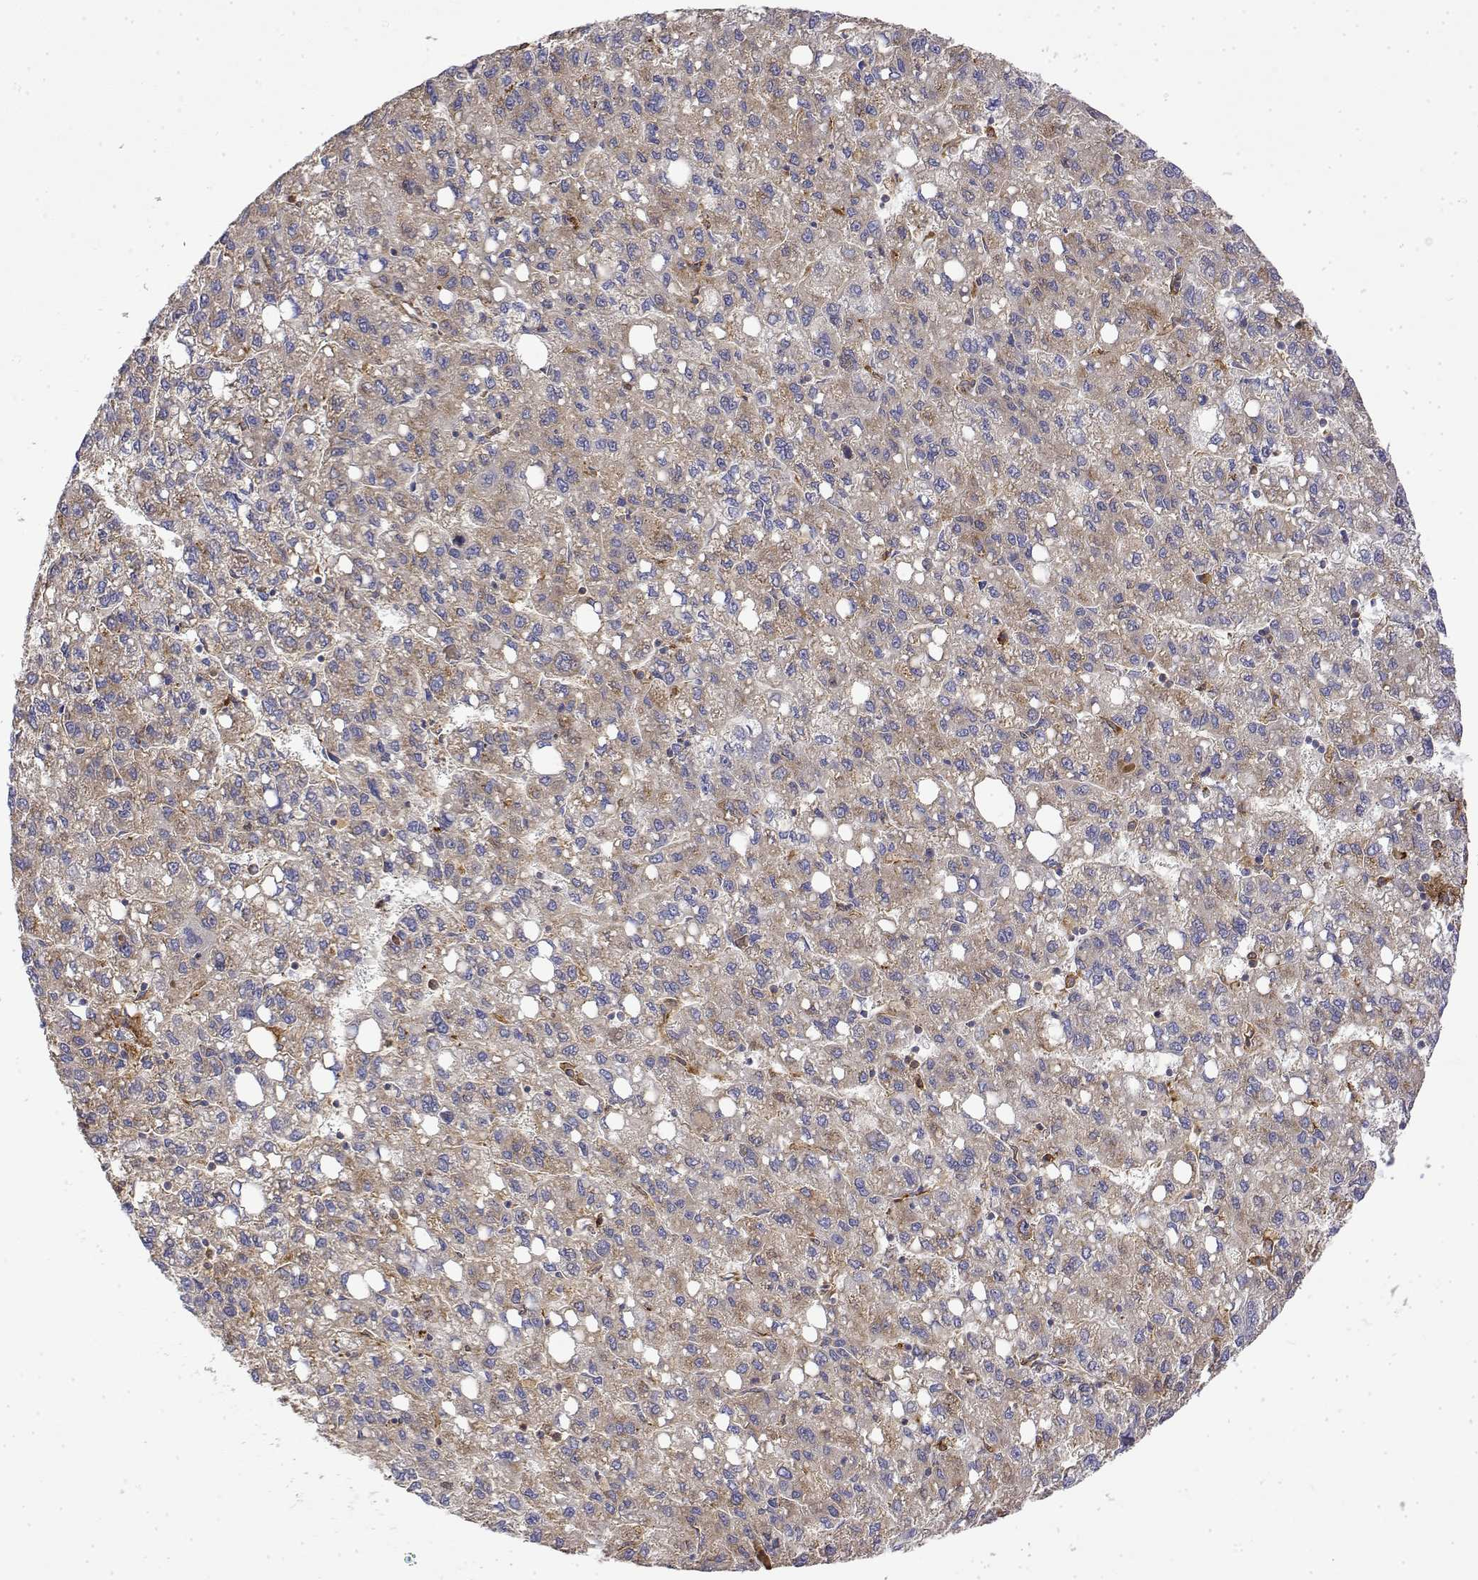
{"staining": {"intensity": "weak", "quantity": "<25%", "location": "cytoplasmic/membranous"}, "tissue": "liver cancer", "cell_type": "Tumor cells", "image_type": "cancer", "snomed": [{"axis": "morphology", "description": "Carcinoma, Hepatocellular, NOS"}, {"axis": "topography", "description": "Liver"}], "caption": "Photomicrograph shows no protein positivity in tumor cells of liver cancer tissue.", "gene": "PACSIN2", "patient": {"sex": "female", "age": 82}}